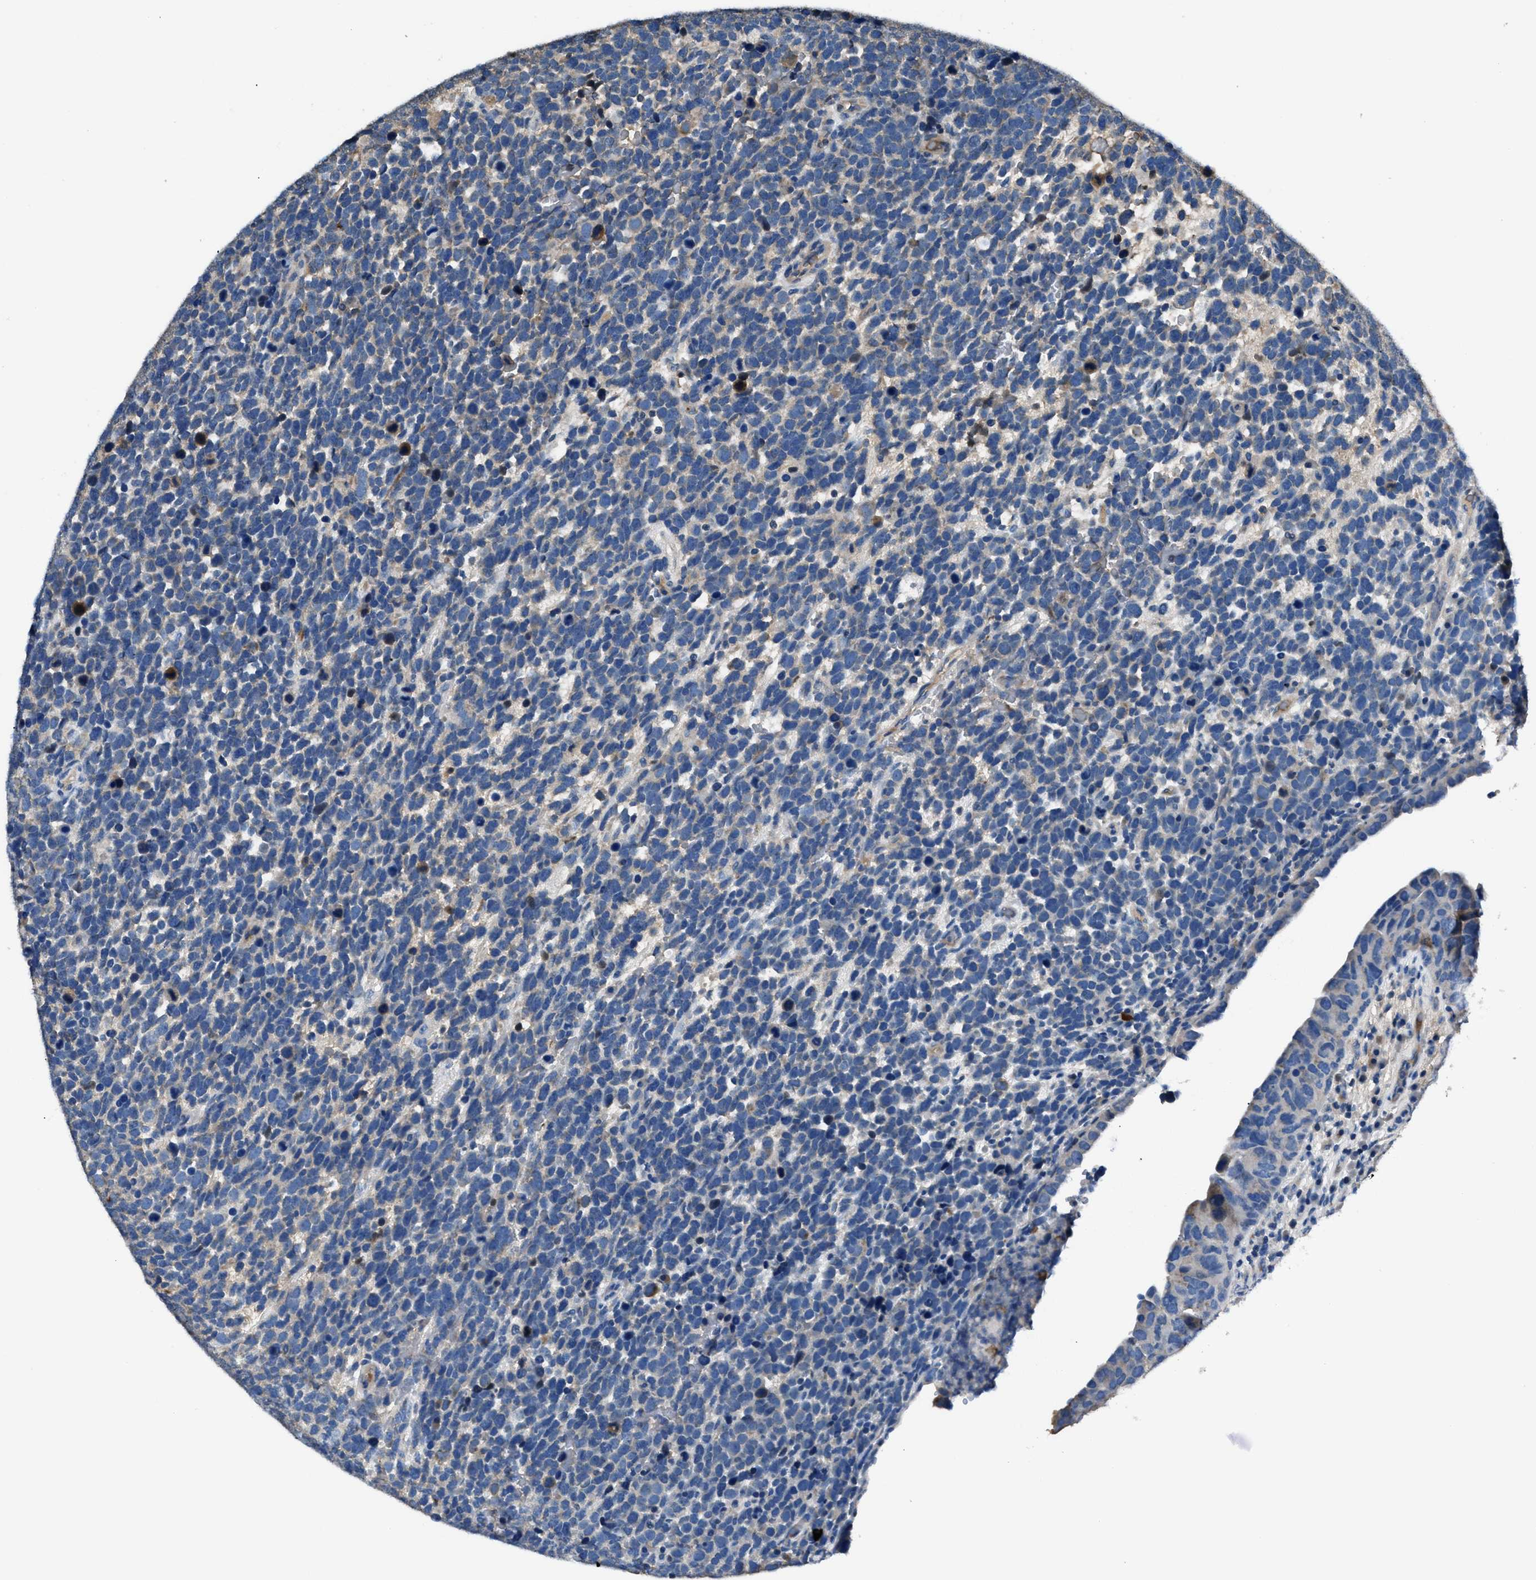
{"staining": {"intensity": "negative", "quantity": "none", "location": "none"}, "tissue": "urothelial cancer", "cell_type": "Tumor cells", "image_type": "cancer", "snomed": [{"axis": "morphology", "description": "Urothelial carcinoma, High grade"}, {"axis": "topography", "description": "Urinary bladder"}], "caption": "Protein analysis of urothelial cancer exhibits no significant staining in tumor cells.", "gene": "SGCZ", "patient": {"sex": "female", "age": 82}}